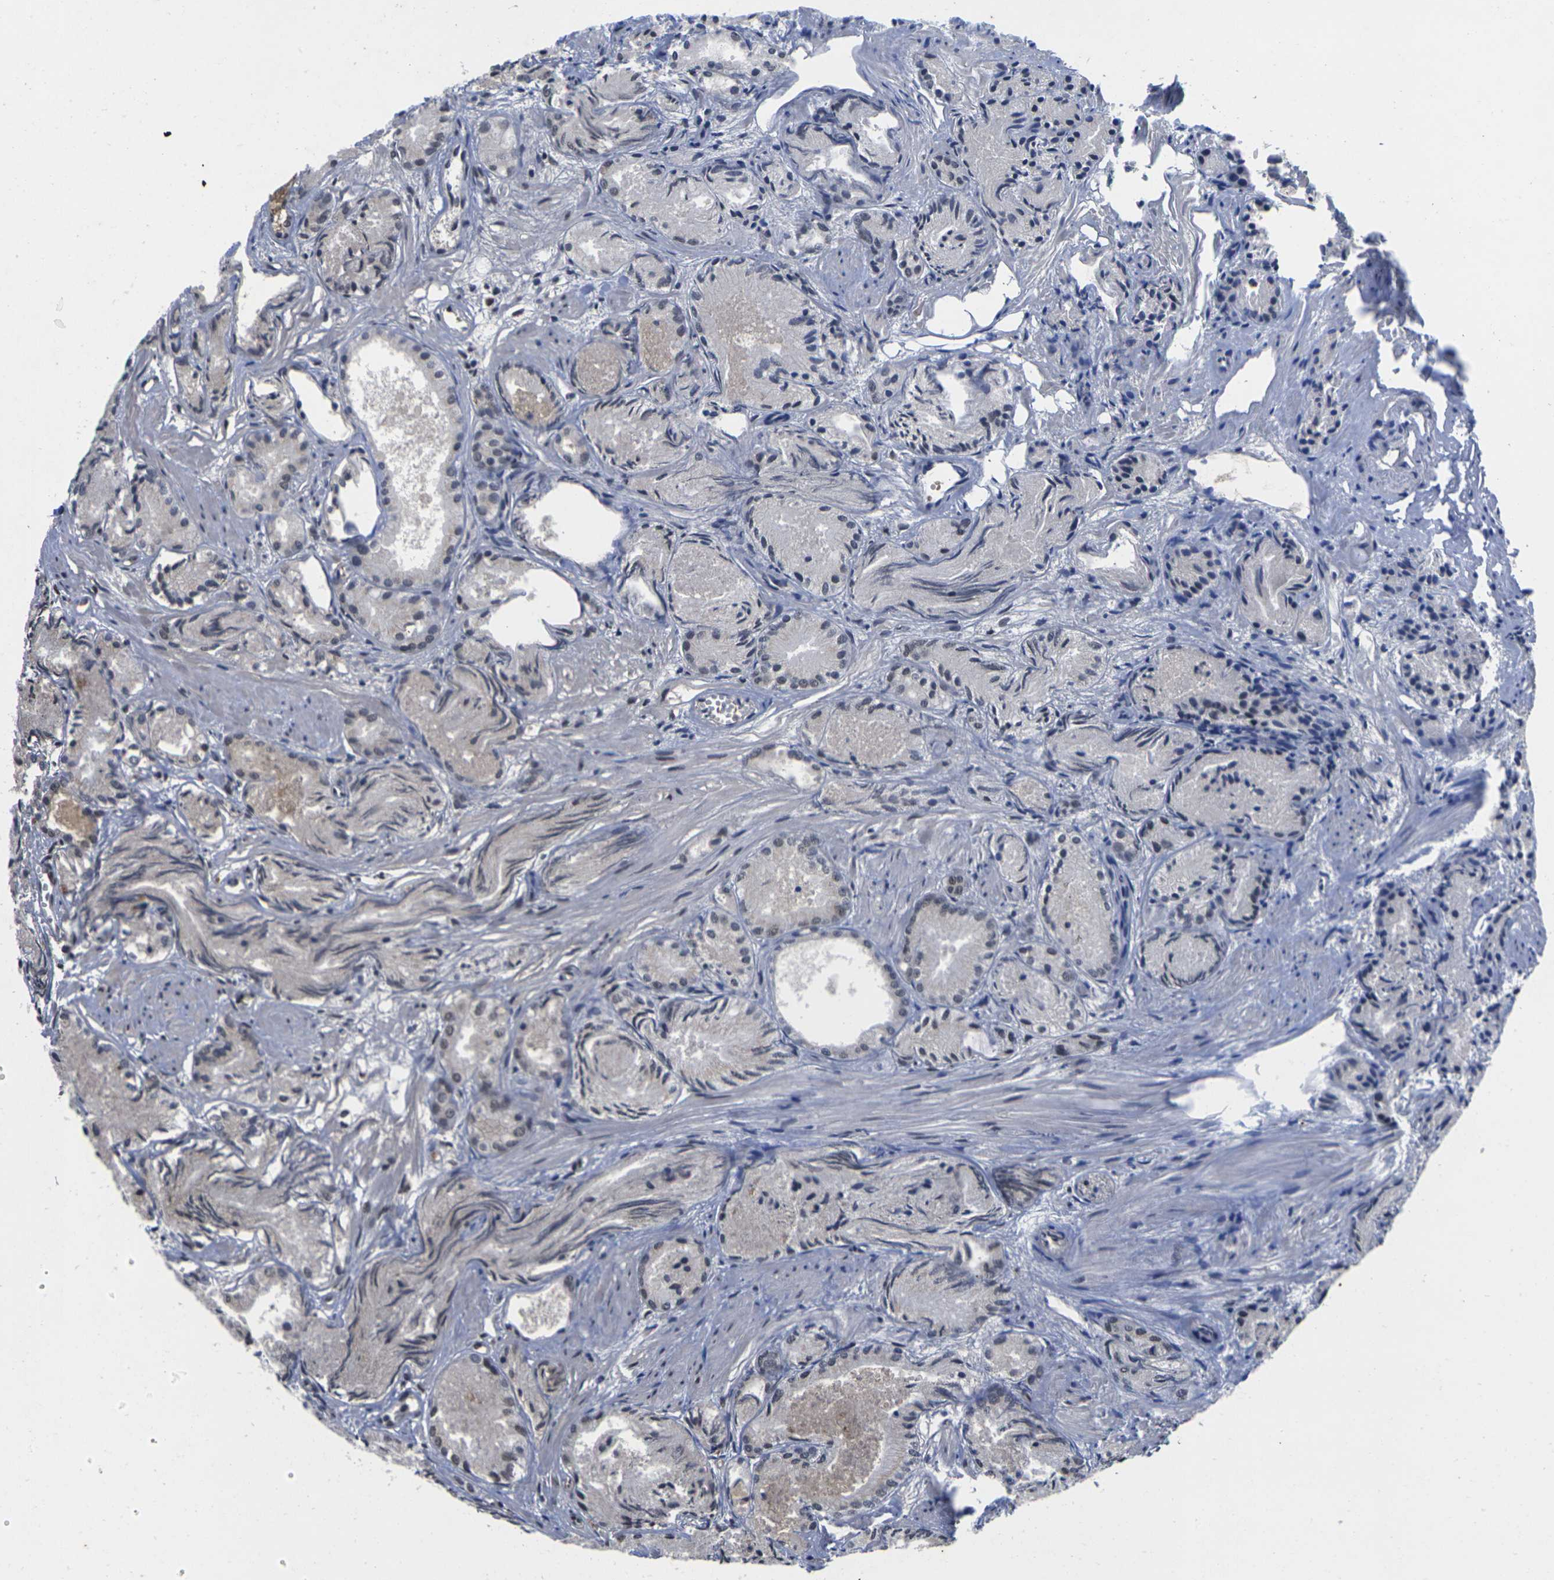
{"staining": {"intensity": "moderate", "quantity": "25%-75%", "location": "nuclear"}, "tissue": "prostate cancer", "cell_type": "Tumor cells", "image_type": "cancer", "snomed": [{"axis": "morphology", "description": "Adenocarcinoma, Low grade"}, {"axis": "topography", "description": "Prostate"}], "caption": "Prostate cancer (low-grade adenocarcinoma) stained with DAB (3,3'-diaminobenzidine) immunohistochemistry (IHC) displays medium levels of moderate nuclear expression in about 25%-75% of tumor cells.", "gene": "GTF2E1", "patient": {"sex": "male", "age": 72}}